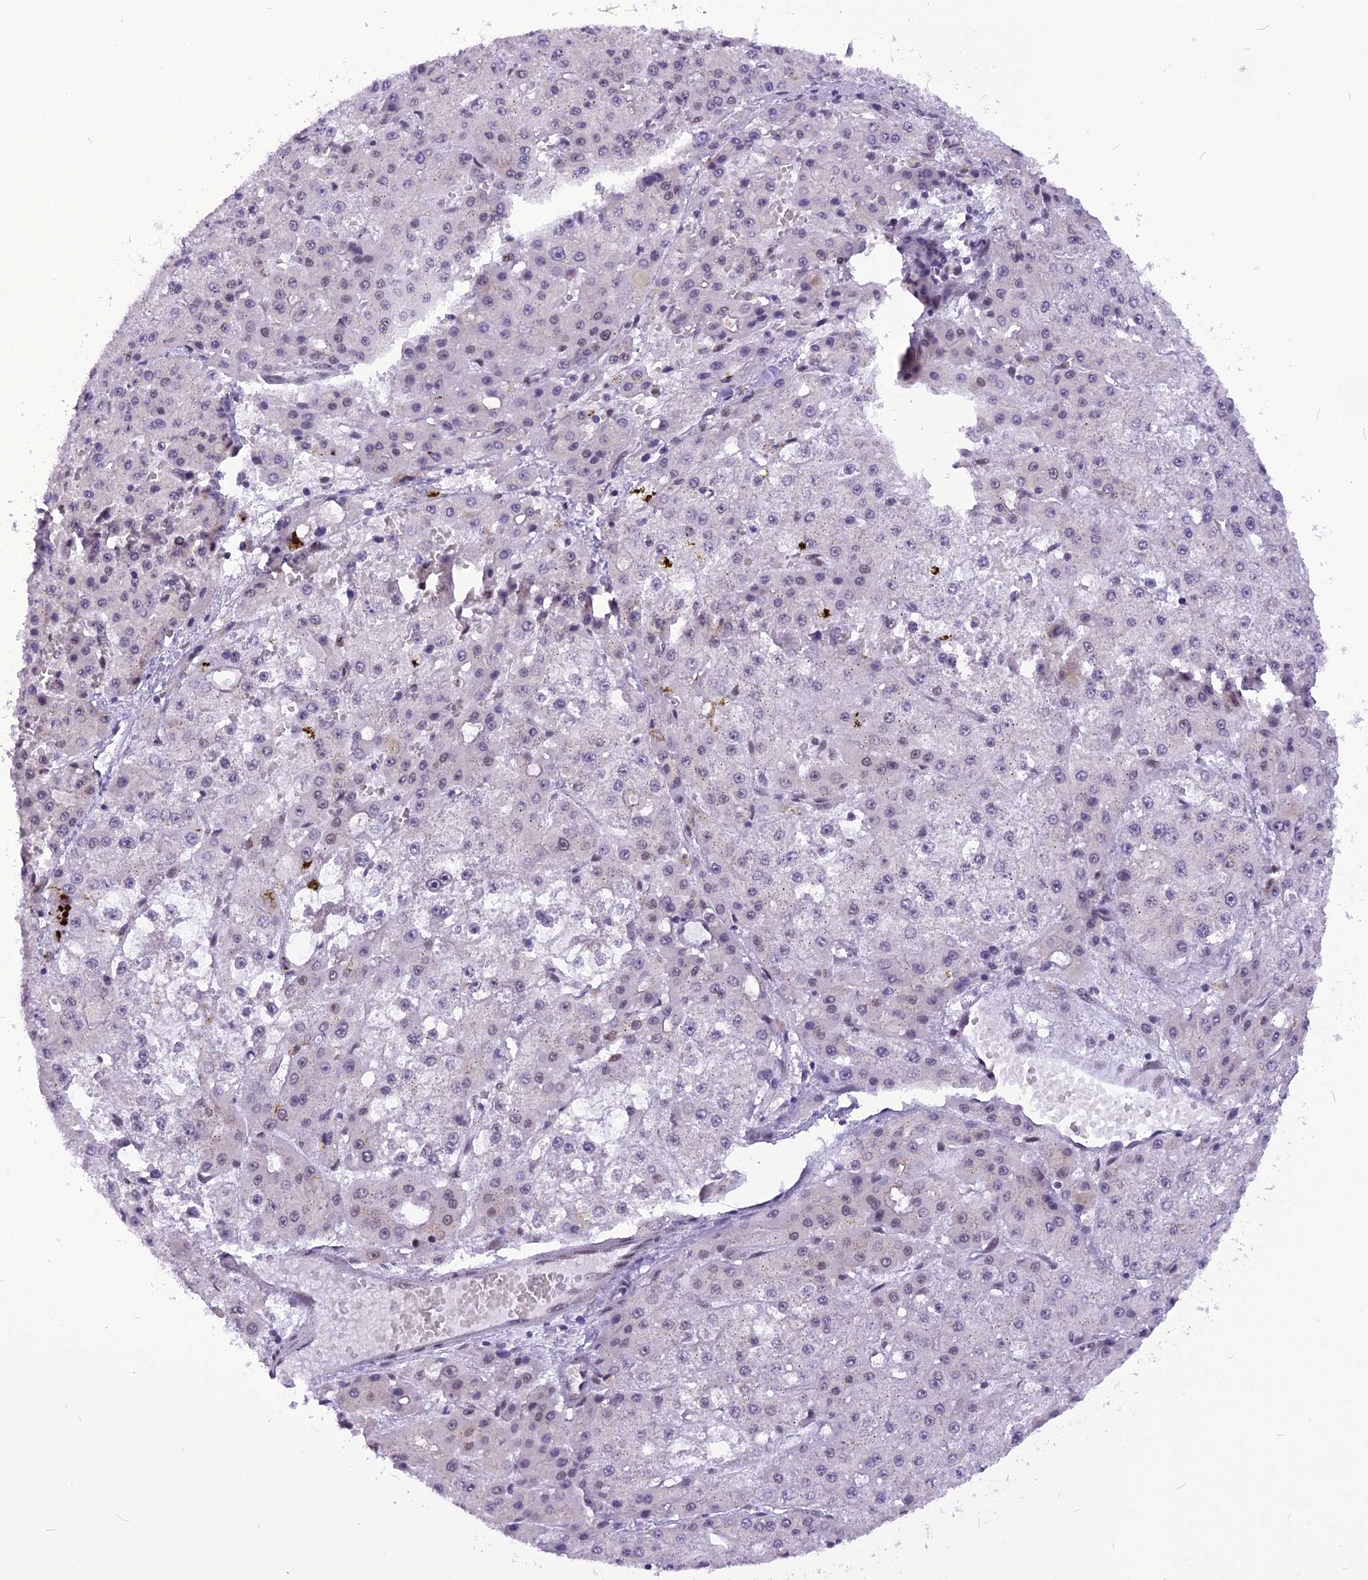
{"staining": {"intensity": "weak", "quantity": "<25%", "location": "nuclear"}, "tissue": "liver cancer", "cell_type": "Tumor cells", "image_type": "cancer", "snomed": [{"axis": "morphology", "description": "Carcinoma, Hepatocellular, NOS"}, {"axis": "topography", "description": "Liver"}], "caption": "The image demonstrates no staining of tumor cells in liver cancer (hepatocellular carcinoma). (IHC, brightfield microscopy, high magnification).", "gene": "IRF2BP1", "patient": {"sex": "male", "age": 47}}